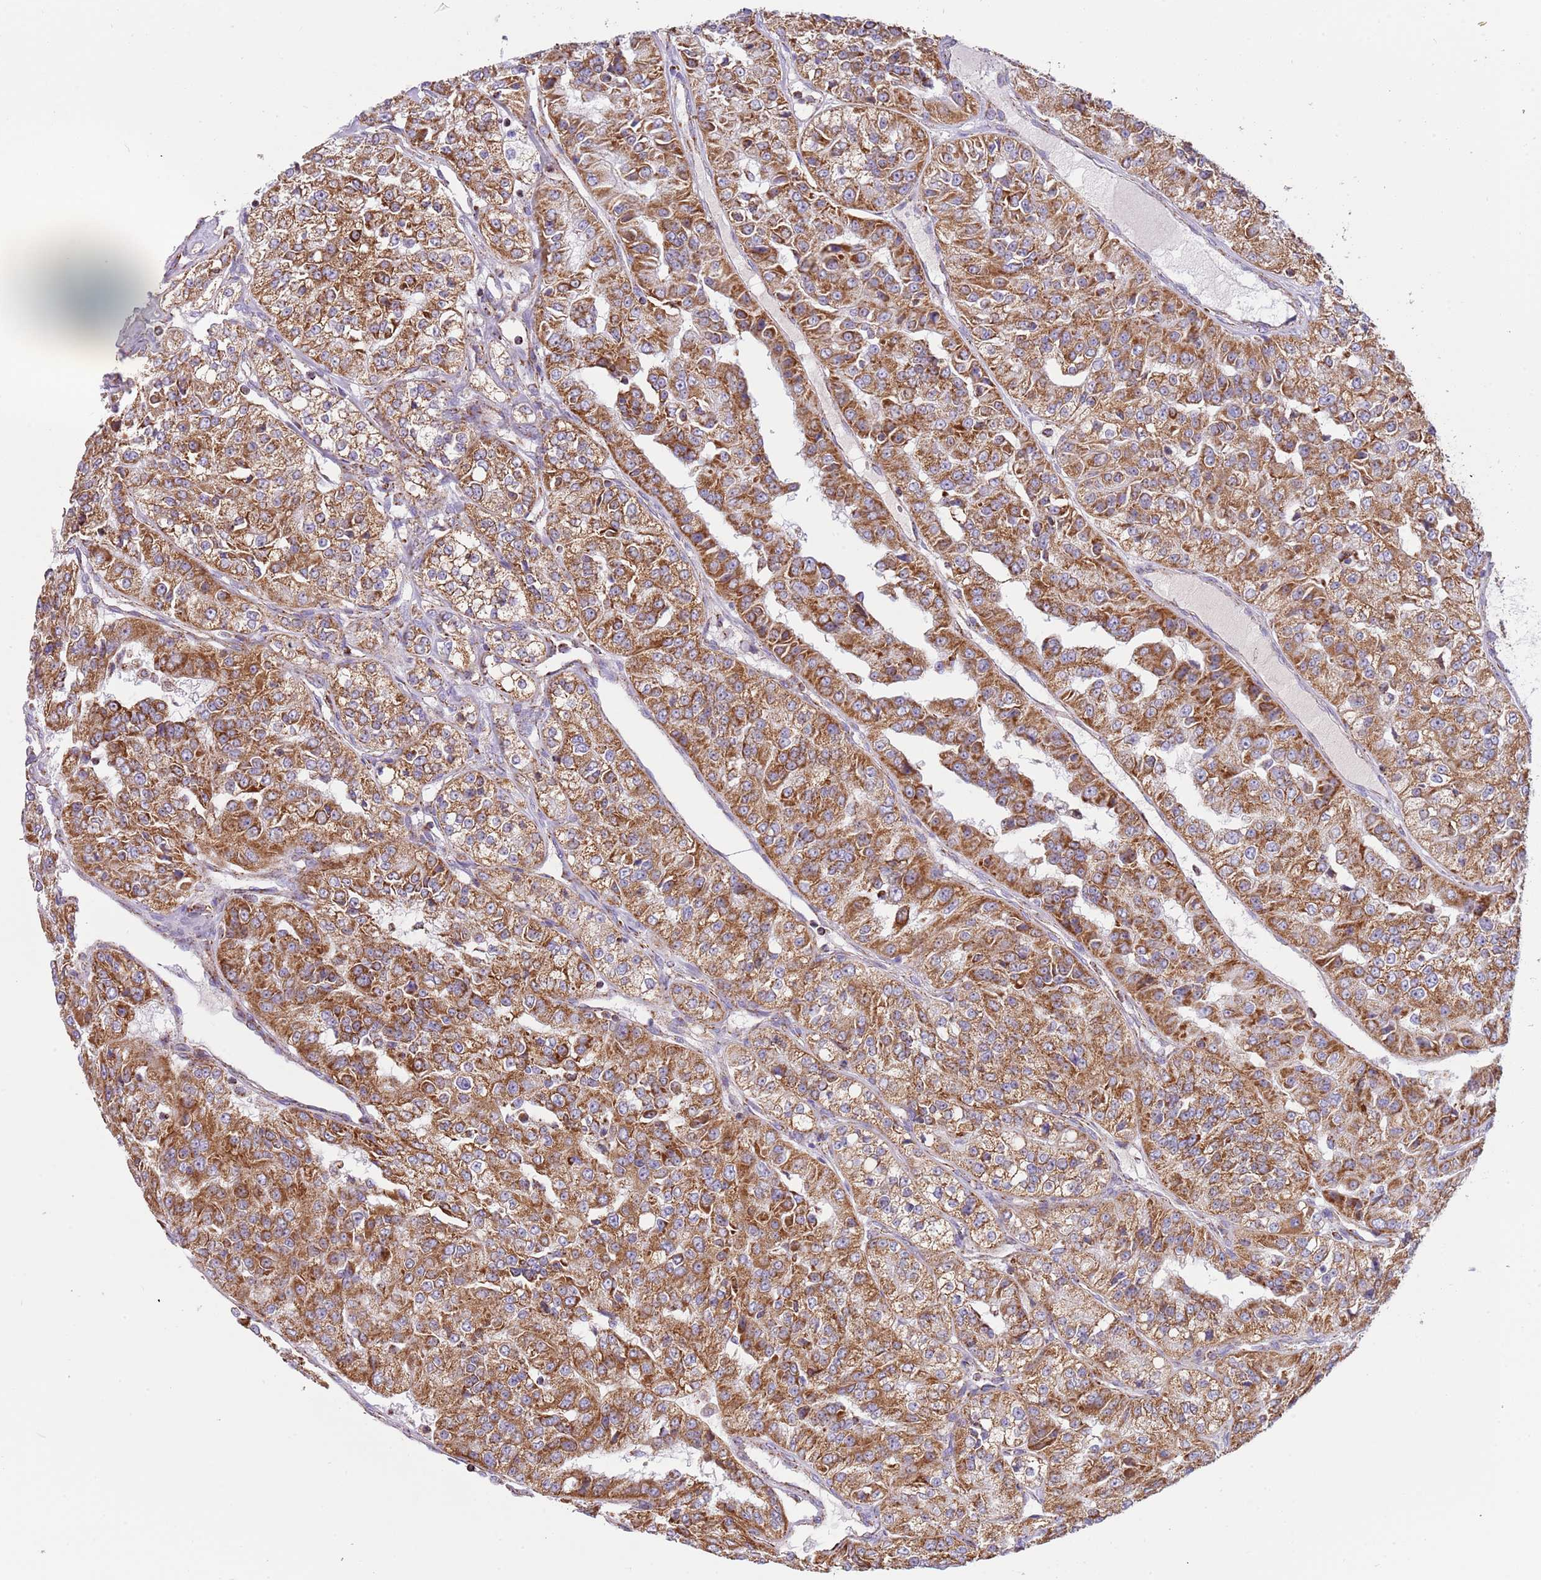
{"staining": {"intensity": "moderate", "quantity": ">75%", "location": "cytoplasmic/membranous"}, "tissue": "renal cancer", "cell_type": "Tumor cells", "image_type": "cancer", "snomed": [{"axis": "morphology", "description": "Adenocarcinoma, NOS"}, {"axis": "topography", "description": "Kidney"}], "caption": "Tumor cells display medium levels of moderate cytoplasmic/membranous positivity in about >75% of cells in human renal cancer.", "gene": "LHX6", "patient": {"sex": "female", "age": 63}}